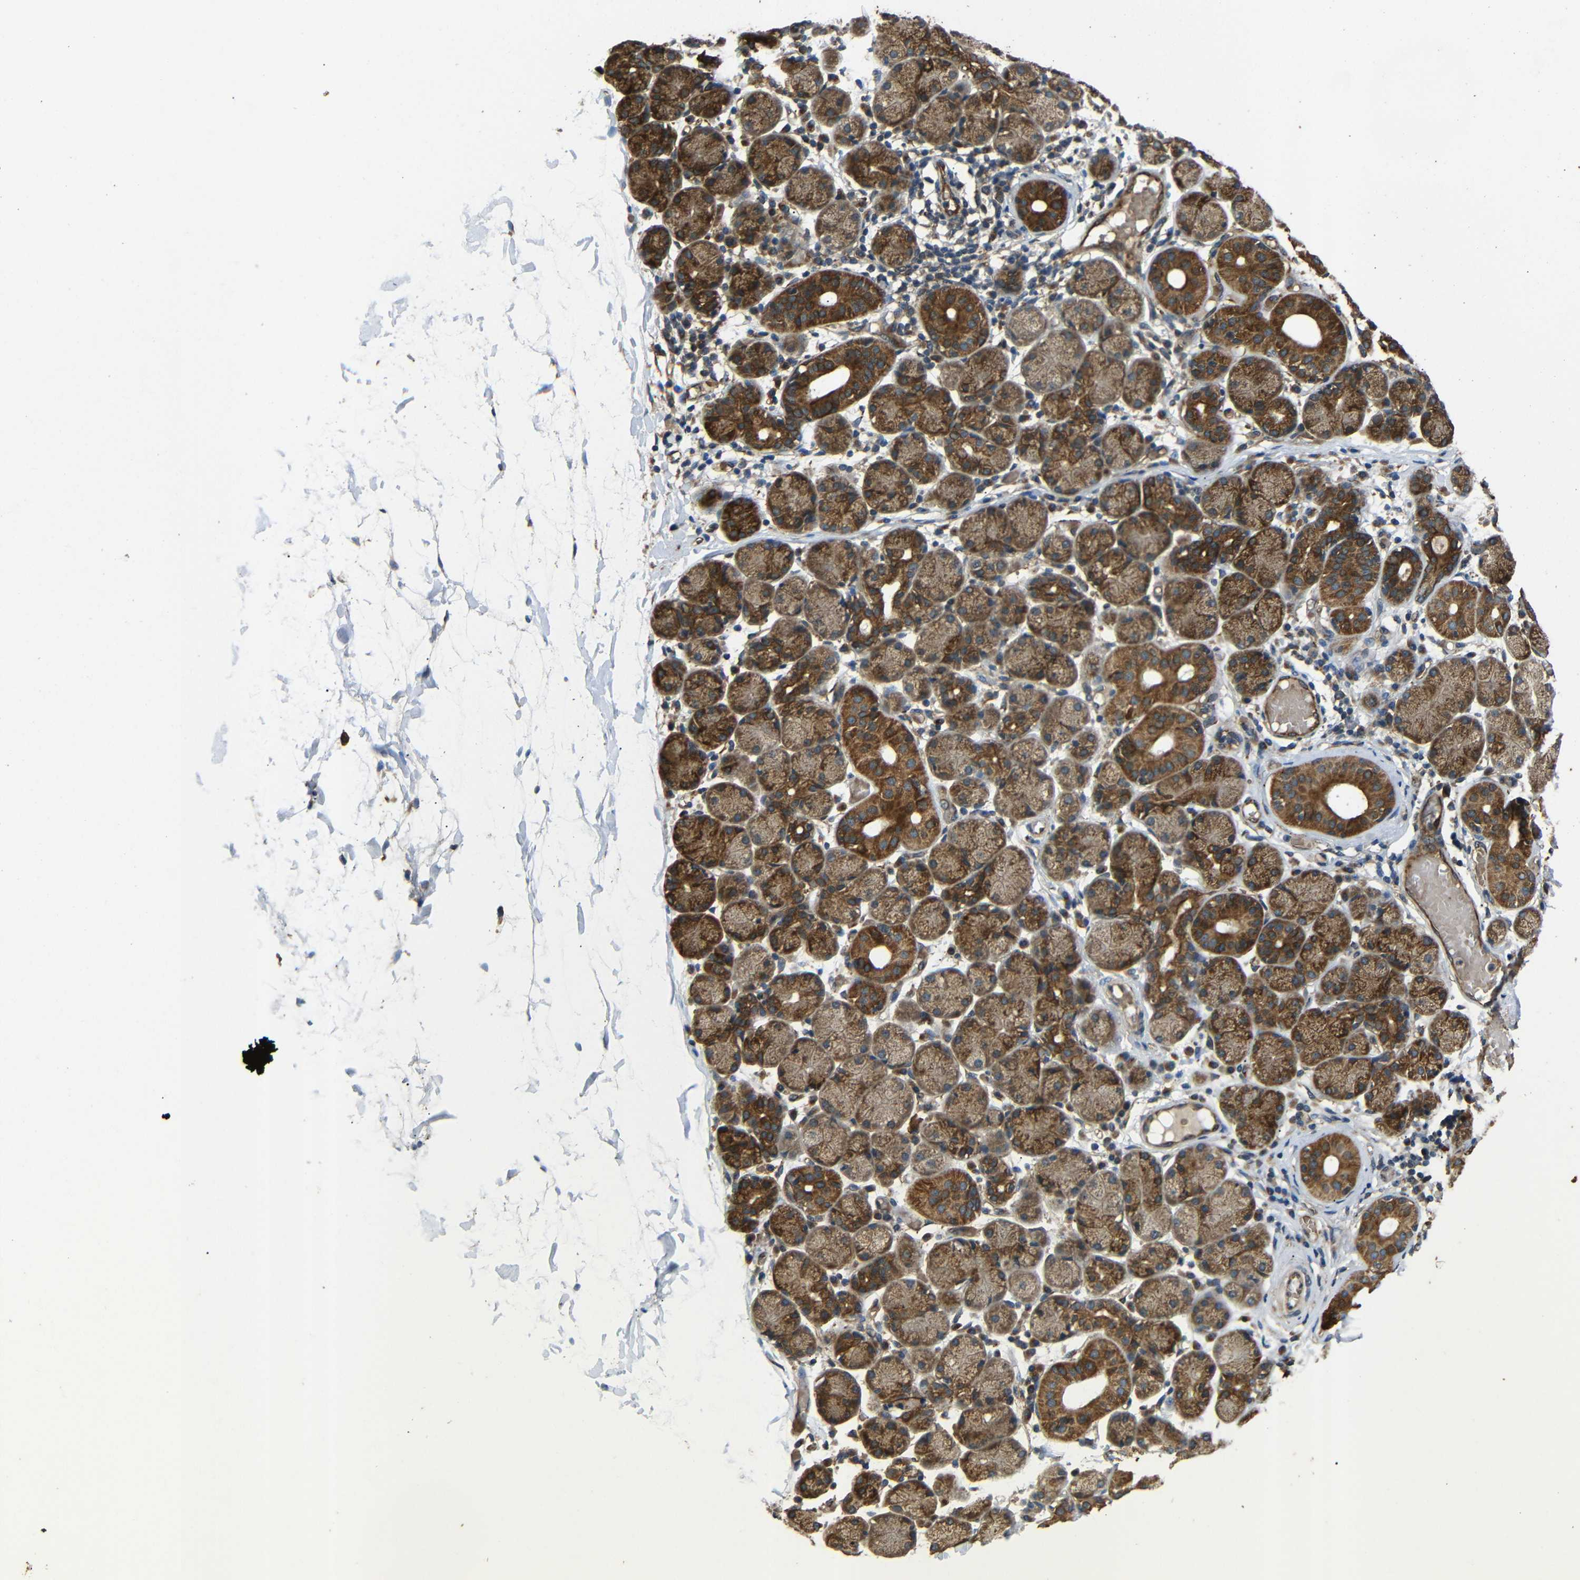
{"staining": {"intensity": "strong", "quantity": "25%-75%", "location": "cytoplasmic/membranous"}, "tissue": "salivary gland", "cell_type": "Glandular cells", "image_type": "normal", "snomed": [{"axis": "morphology", "description": "Normal tissue, NOS"}, {"axis": "topography", "description": "Salivary gland"}], "caption": "IHC image of unremarkable salivary gland: human salivary gland stained using immunohistochemistry shows high levels of strong protein expression localized specifically in the cytoplasmic/membranous of glandular cells, appearing as a cytoplasmic/membranous brown color.", "gene": "TRPC1", "patient": {"sex": "female", "age": 24}}